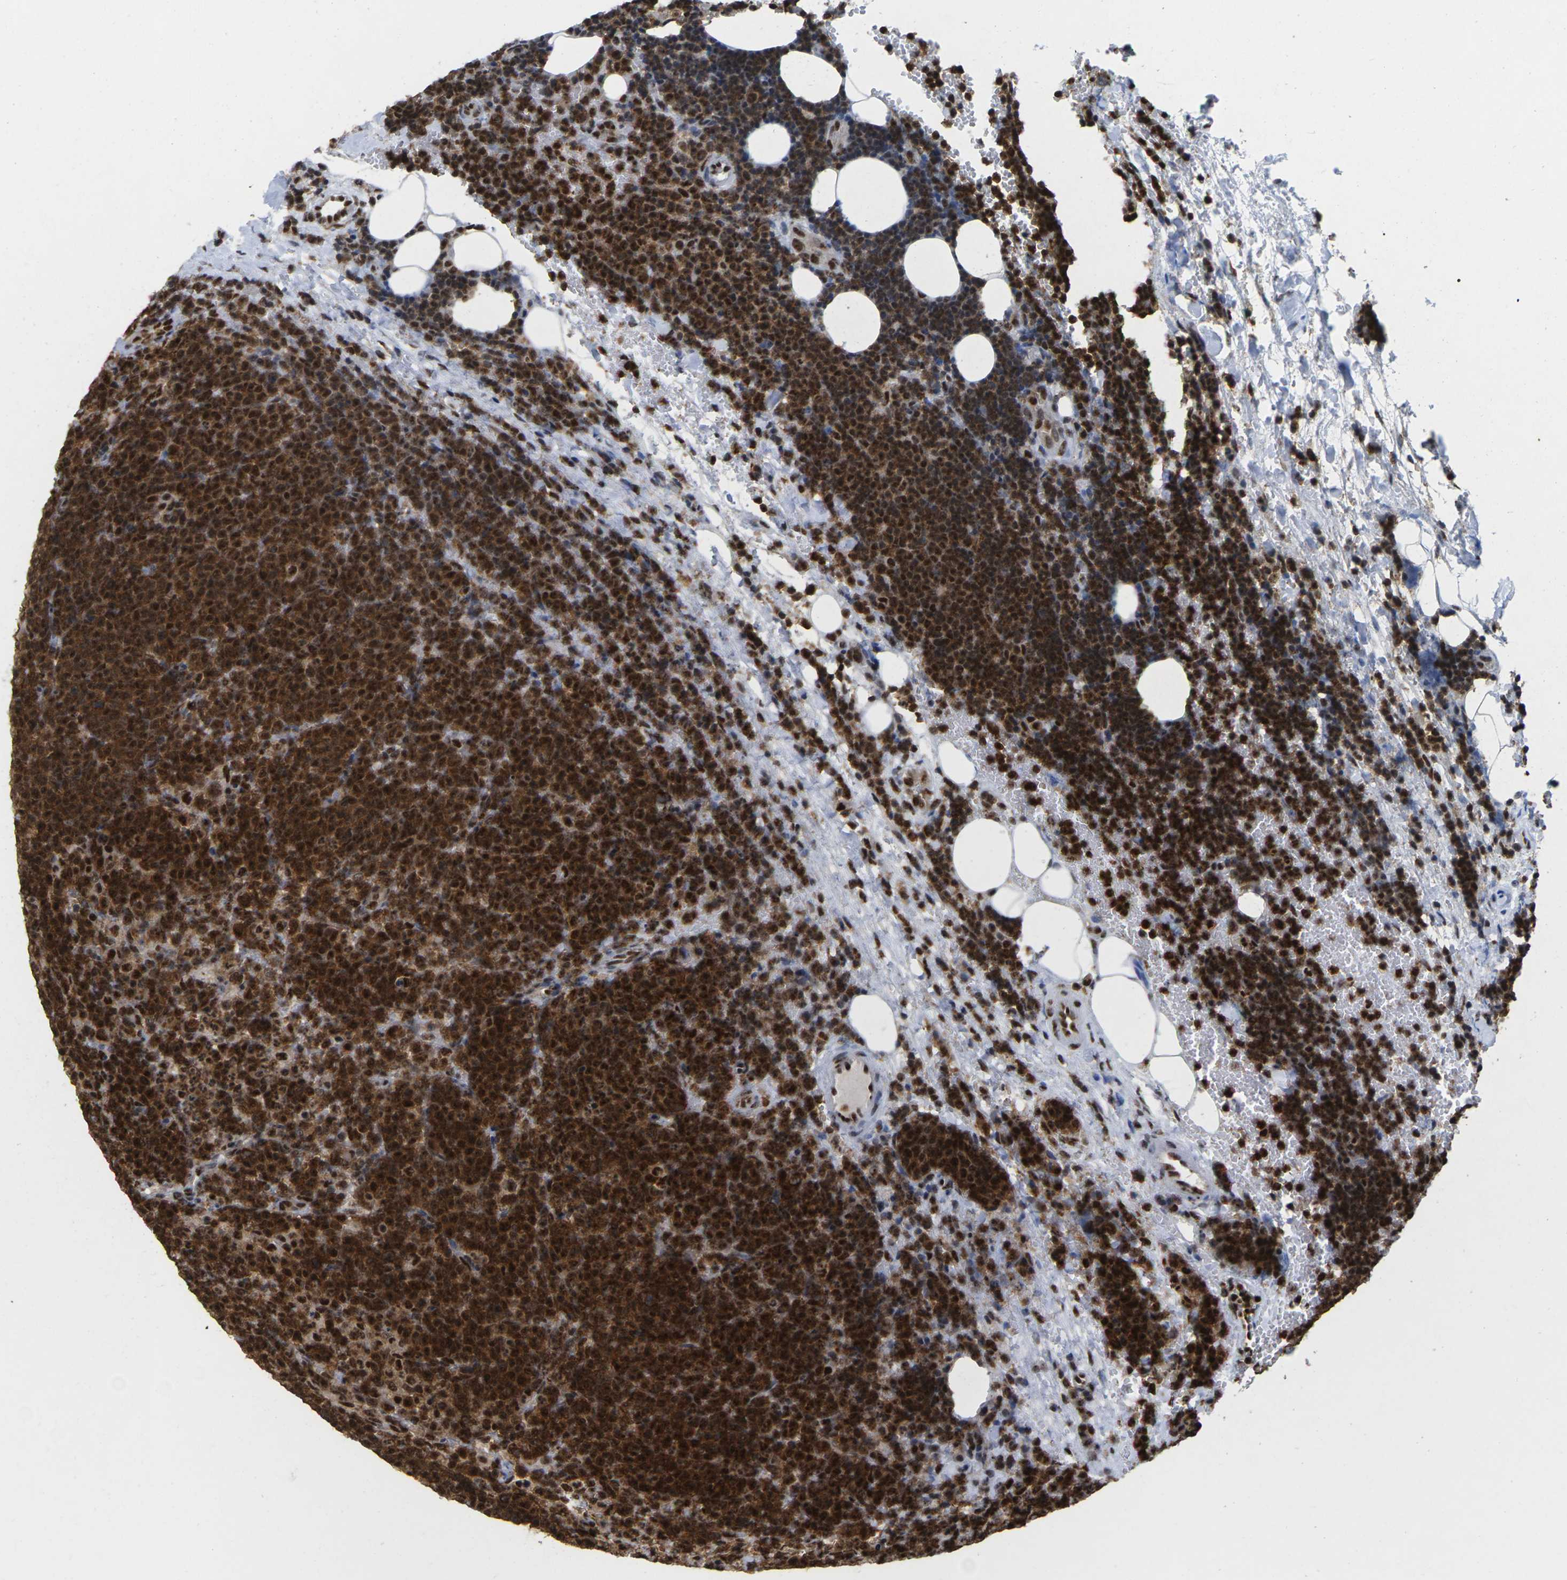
{"staining": {"intensity": "strong", "quantity": ">75%", "location": "cytoplasmic/membranous,nuclear"}, "tissue": "lymphoma", "cell_type": "Tumor cells", "image_type": "cancer", "snomed": [{"axis": "morphology", "description": "Malignant lymphoma, non-Hodgkin's type, High grade"}, {"axis": "topography", "description": "Lymph node"}], "caption": "This is a photomicrograph of immunohistochemistry (IHC) staining of high-grade malignant lymphoma, non-Hodgkin's type, which shows strong positivity in the cytoplasmic/membranous and nuclear of tumor cells.", "gene": "MAGOH", "patient": {"sex": "female", "age": 84}}